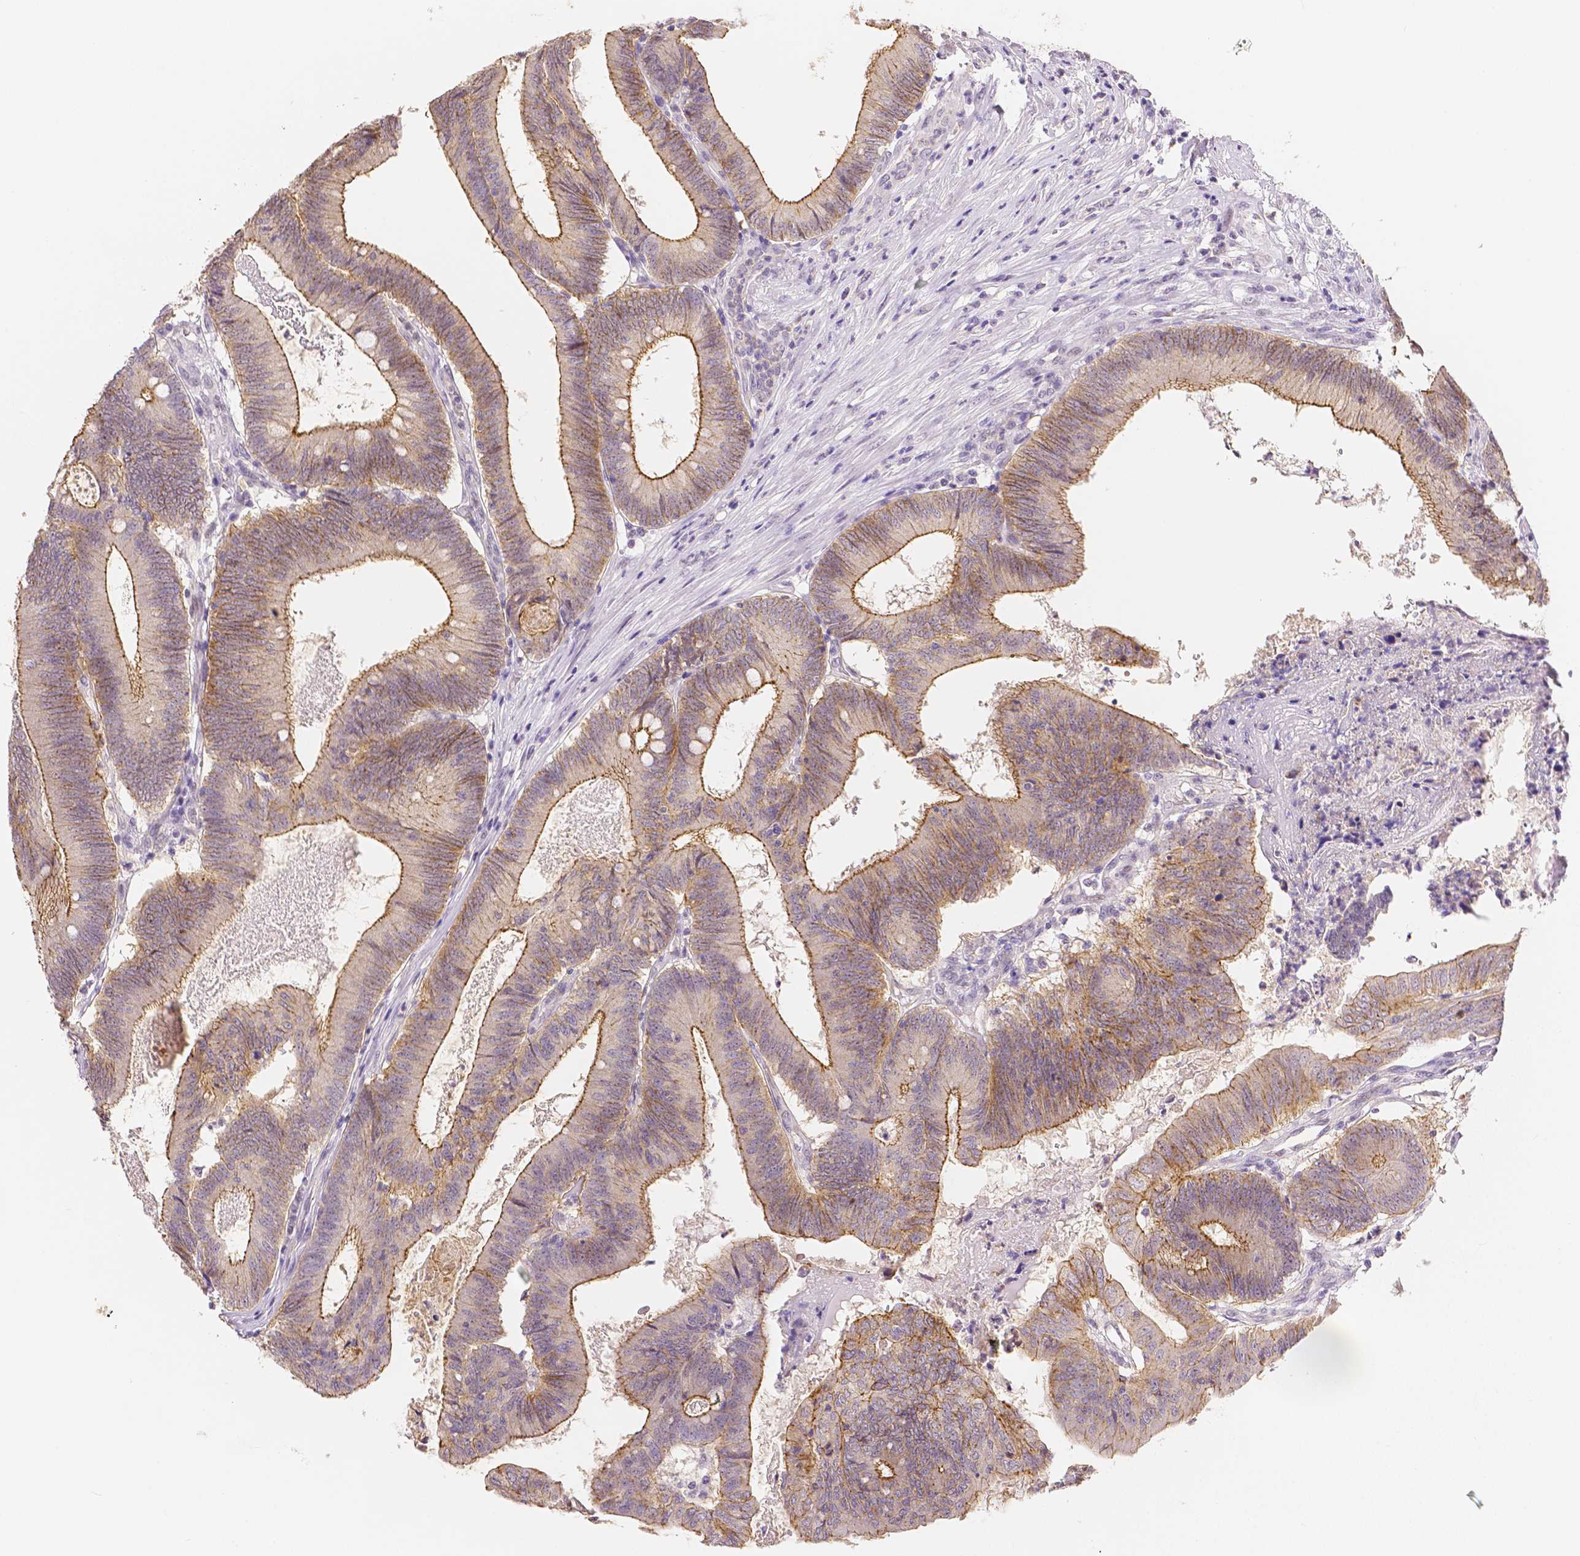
{"staining": {"intensity": "moderate", "quantity": "25%-75%", "location": "cytoplasmic/membranous"}, "tissue": "colorectal cancer", "cell_type": "Tumor cells", "image_type": "cancer", "snomed": [{"axis": "morphology", "description": "Adenocarcinoma, NOS"}, {"axis": "topography", "description": "Colon"}], "caption": "Brown immunohistochemical staining in human colorectal cancer (adenocarcinoma) demonstrates moderate cytoplasmic/membranous positivity in approximately 25%-75% of tumor cells. (brown staining indicates protein expression, while blue staining denotes nuclei).", "gene": "OCLN", "patient": {"sex": "female", "age": 70}}